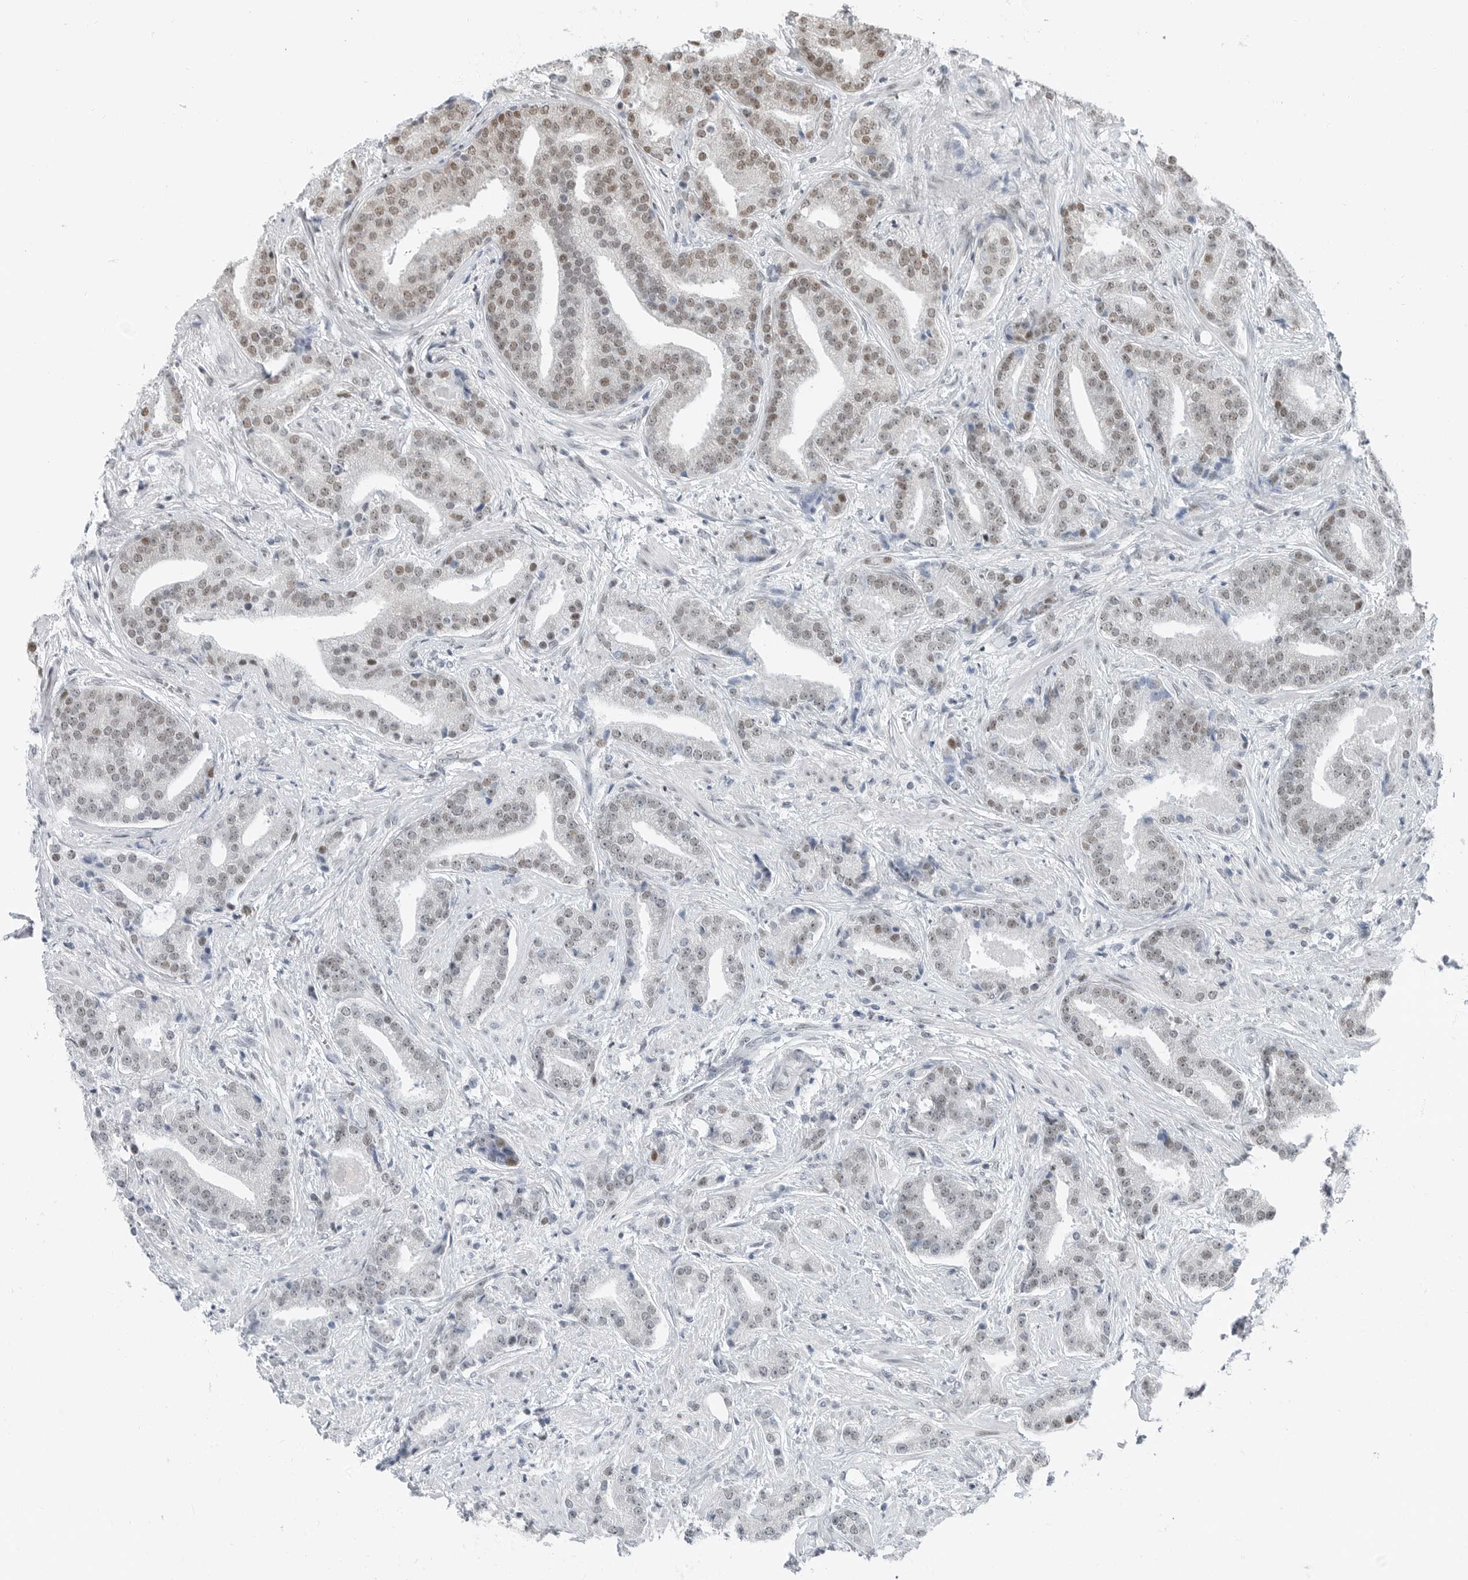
{"staining": {"intensity": "weak", "quantity": "25%-75%", "location": "nuclear"}, "tissue": "prostate cancer", "cell_type": "Tumor cells", "image_type": "cancer", "snomed": [{"axis": "morphology", "description": "Adenocarcinoma, Low grade"}, {"axis": "topography", "description": "Prostate"}], "caption": "A photomicrograph of adenocarcinoma (low-grade) (prostate) stained for a protein demonstrates weak nuclear brown staining in tumor cells. (DAB (3,3'-diaminobenzidine) IHC with brightfield microscopy, high magnification).", "gene": "BLZF1", "patient": {"sex": "male", "age": 67}}